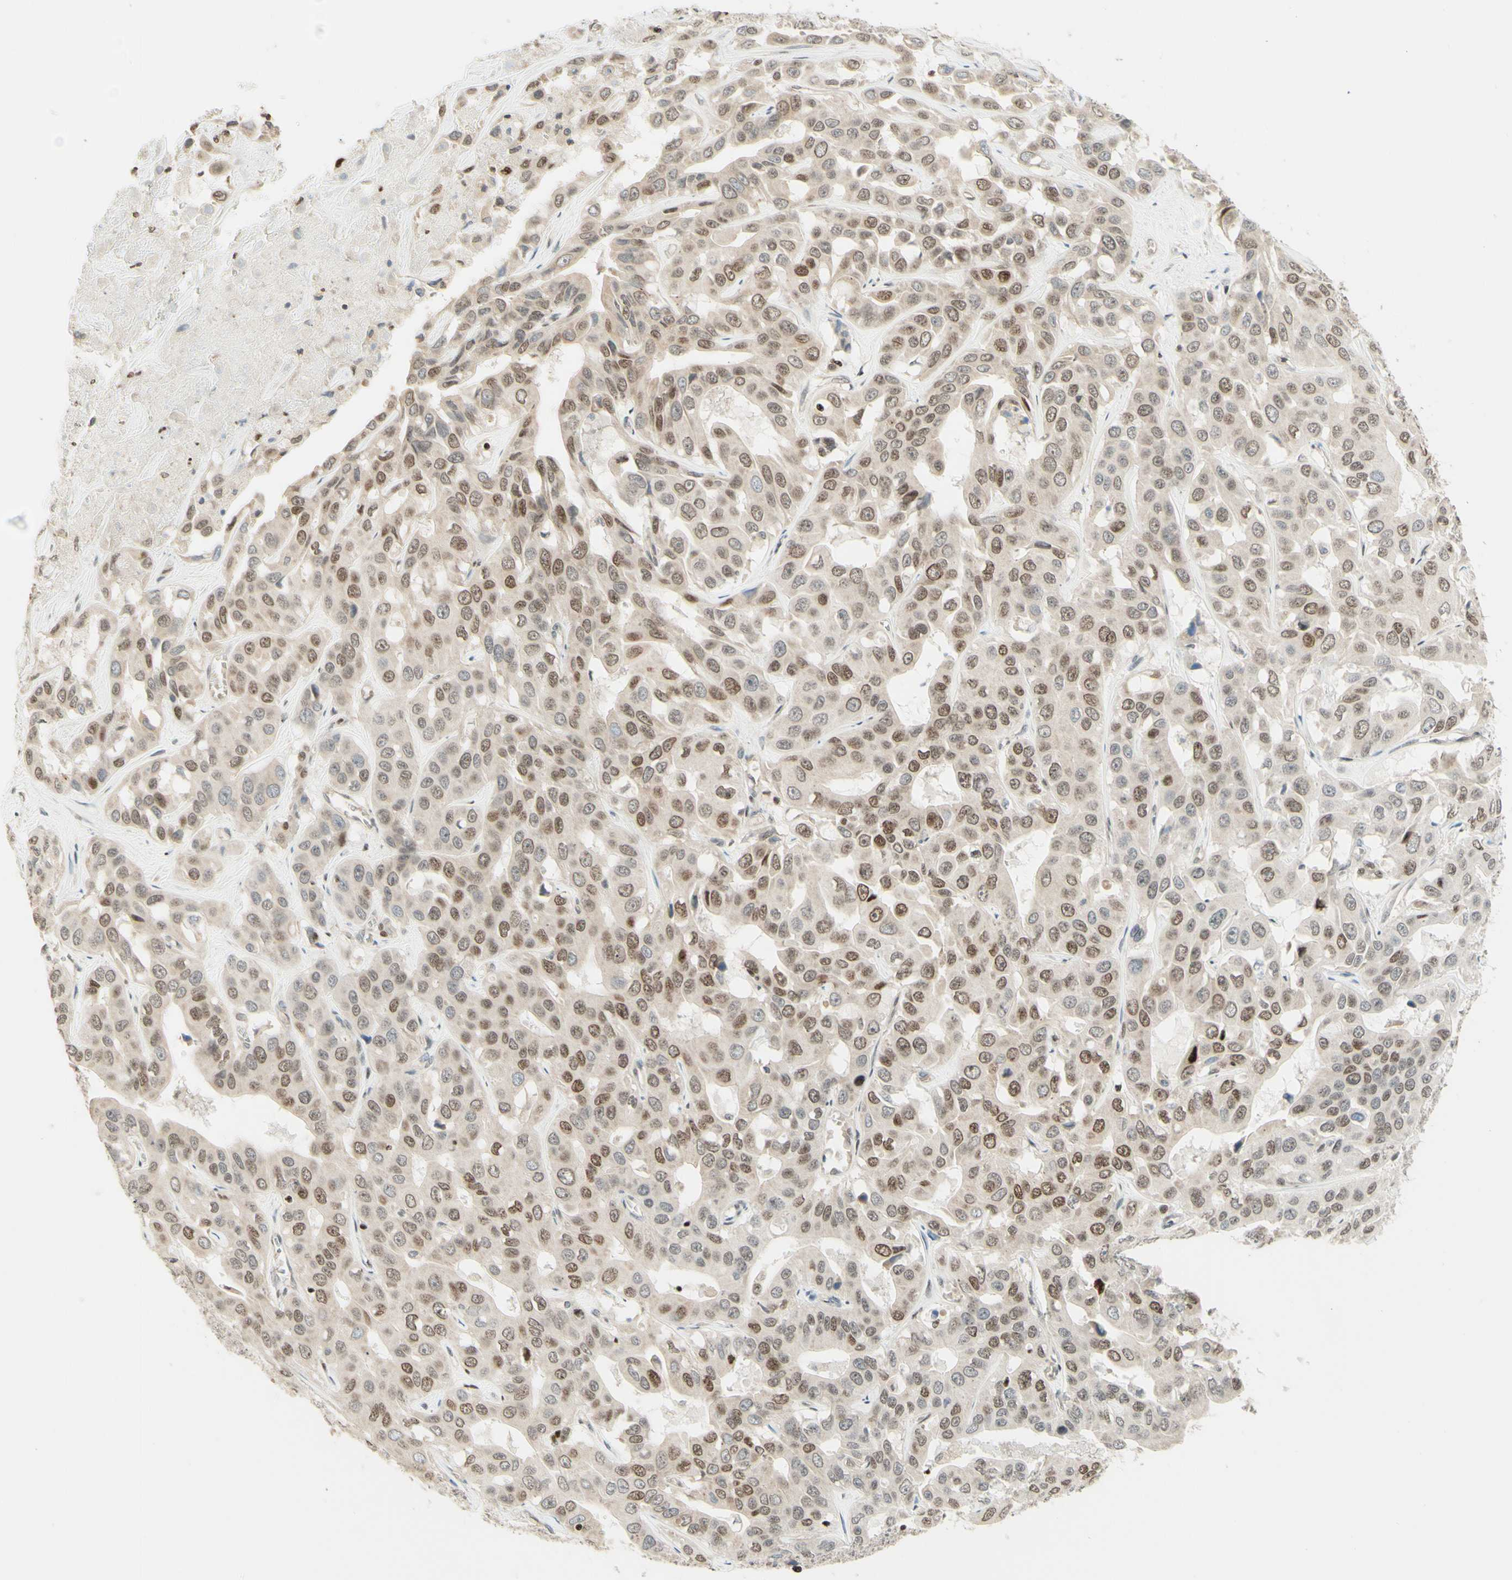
{"staining": {"intensity": "moderate", "quantity": ">75%", "location": "cytoplasmic/membranous,nuclear"}, "tissue": "liver cancer", "cell_type": "Tumor cells", "image_type": "cancer", "snomed": [{"axis": "morphology", "description": "Cholangiocarcinoma"}, {"axis": "topography", "description": "Liver"}], "caption": "This micrograph reveals liver cholangiocarcinoma stained with immunohistochemistry to label a protein in brown. The cytoplasmic/membranous and nuclear of tumor cells show moderate positivity for the protein. Nuclei are counter-stained blue.", "gene": "CDKL5", "patient": {"sex": "female", "age": 52}}